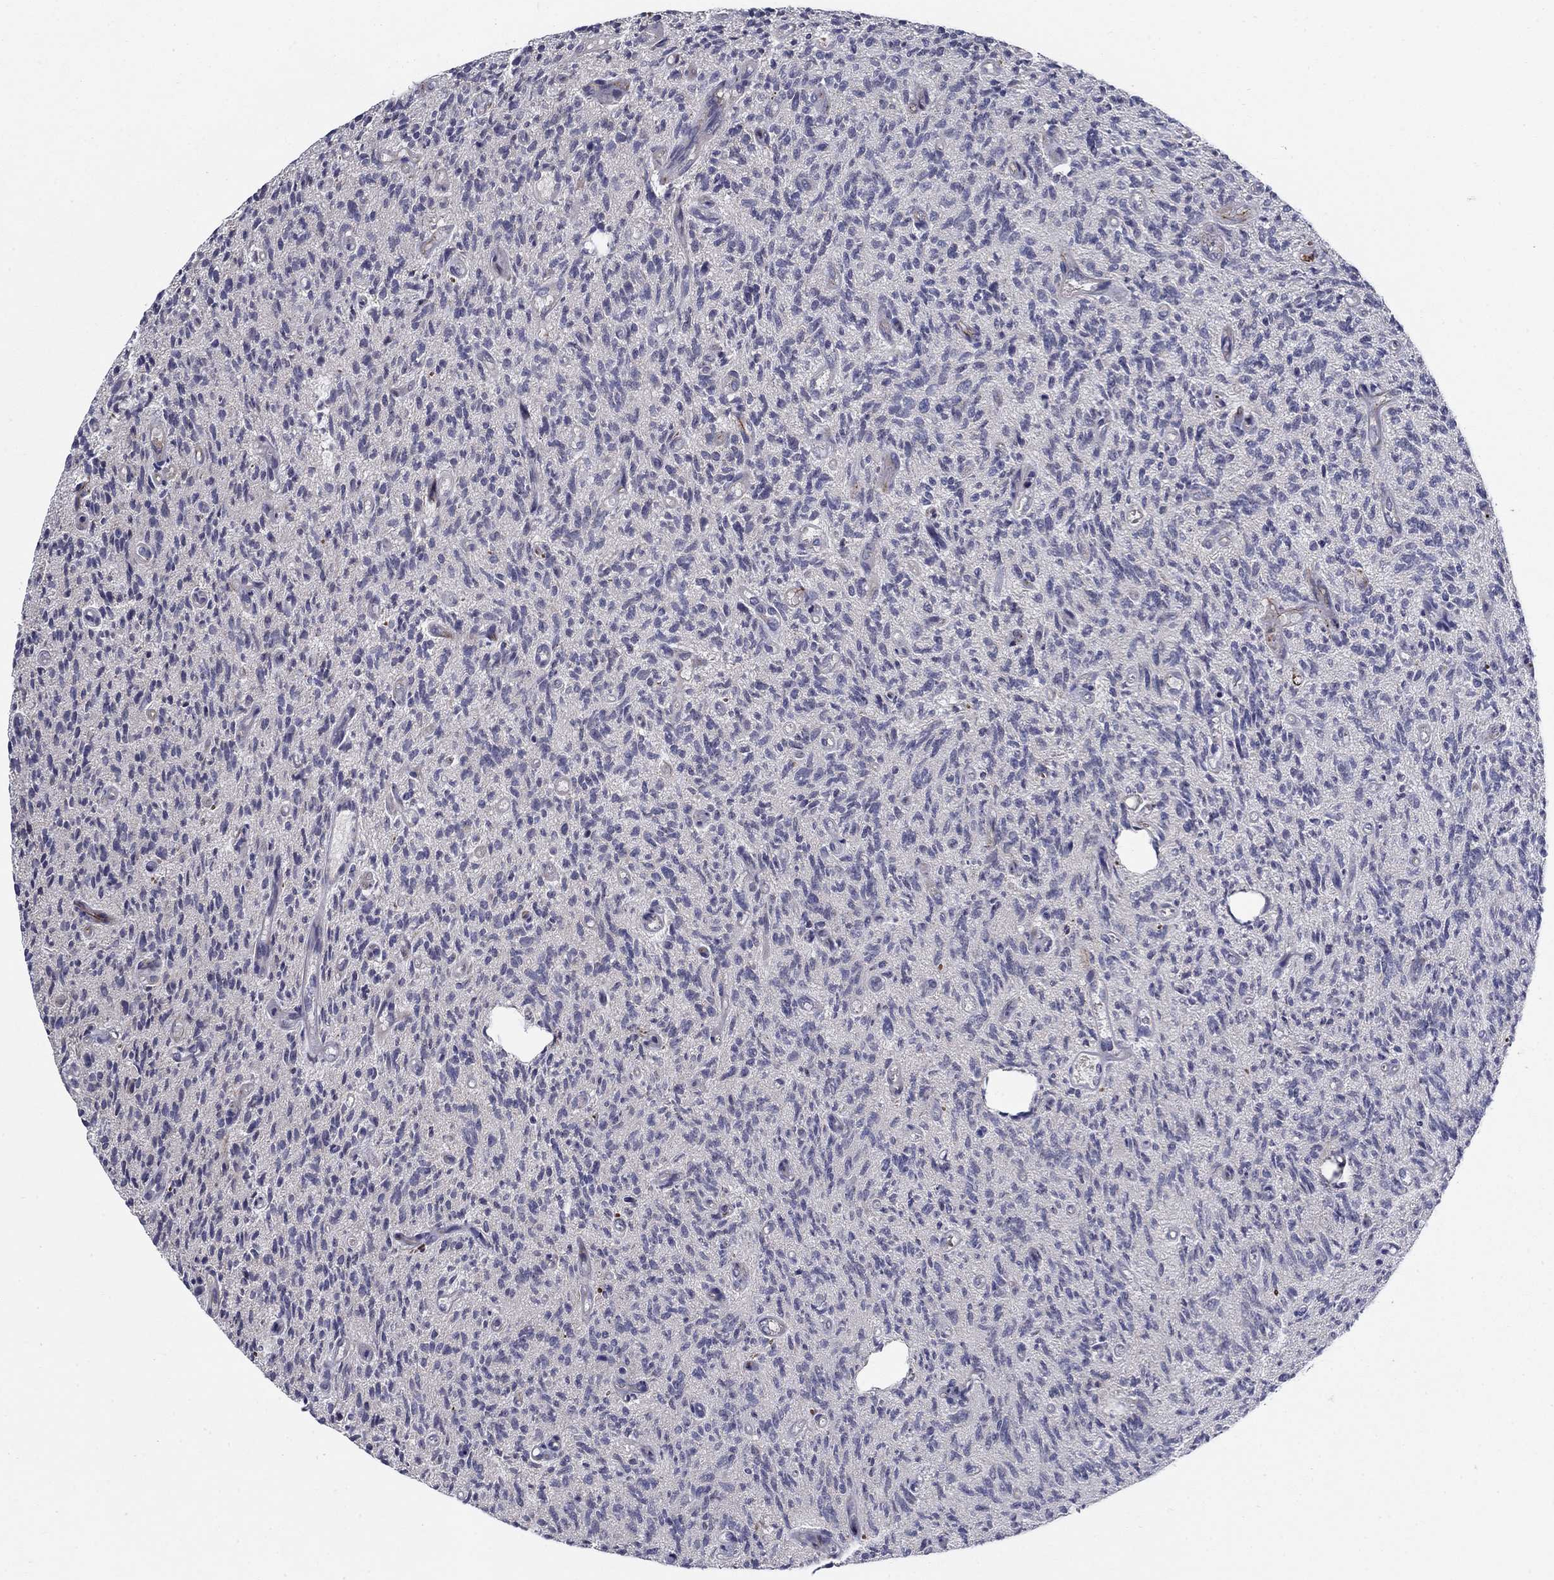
{"staining": {"intensity": "negative", "quantity": "none", "location": "none"}, "tissue": "glioma", "cell_type": "Tumor cells", "image_type": "cancer", "snomed": [{"axis": "morphology", "description": "Glioma, malignant, High grade"}, {"axis": "topography", "description": "Brain"}], "caption": "Malignant glioma (high-grade) was stained to show a protein in brown. There is no significant positivity in tumor cells. (Stains: DAB immunohistochemistry with hematoxylin counter stain, Microscopy: brightfield microscopy at high magnification).", "gene": "LACTB2", "patient": {"sex": "male", "age": 64}}